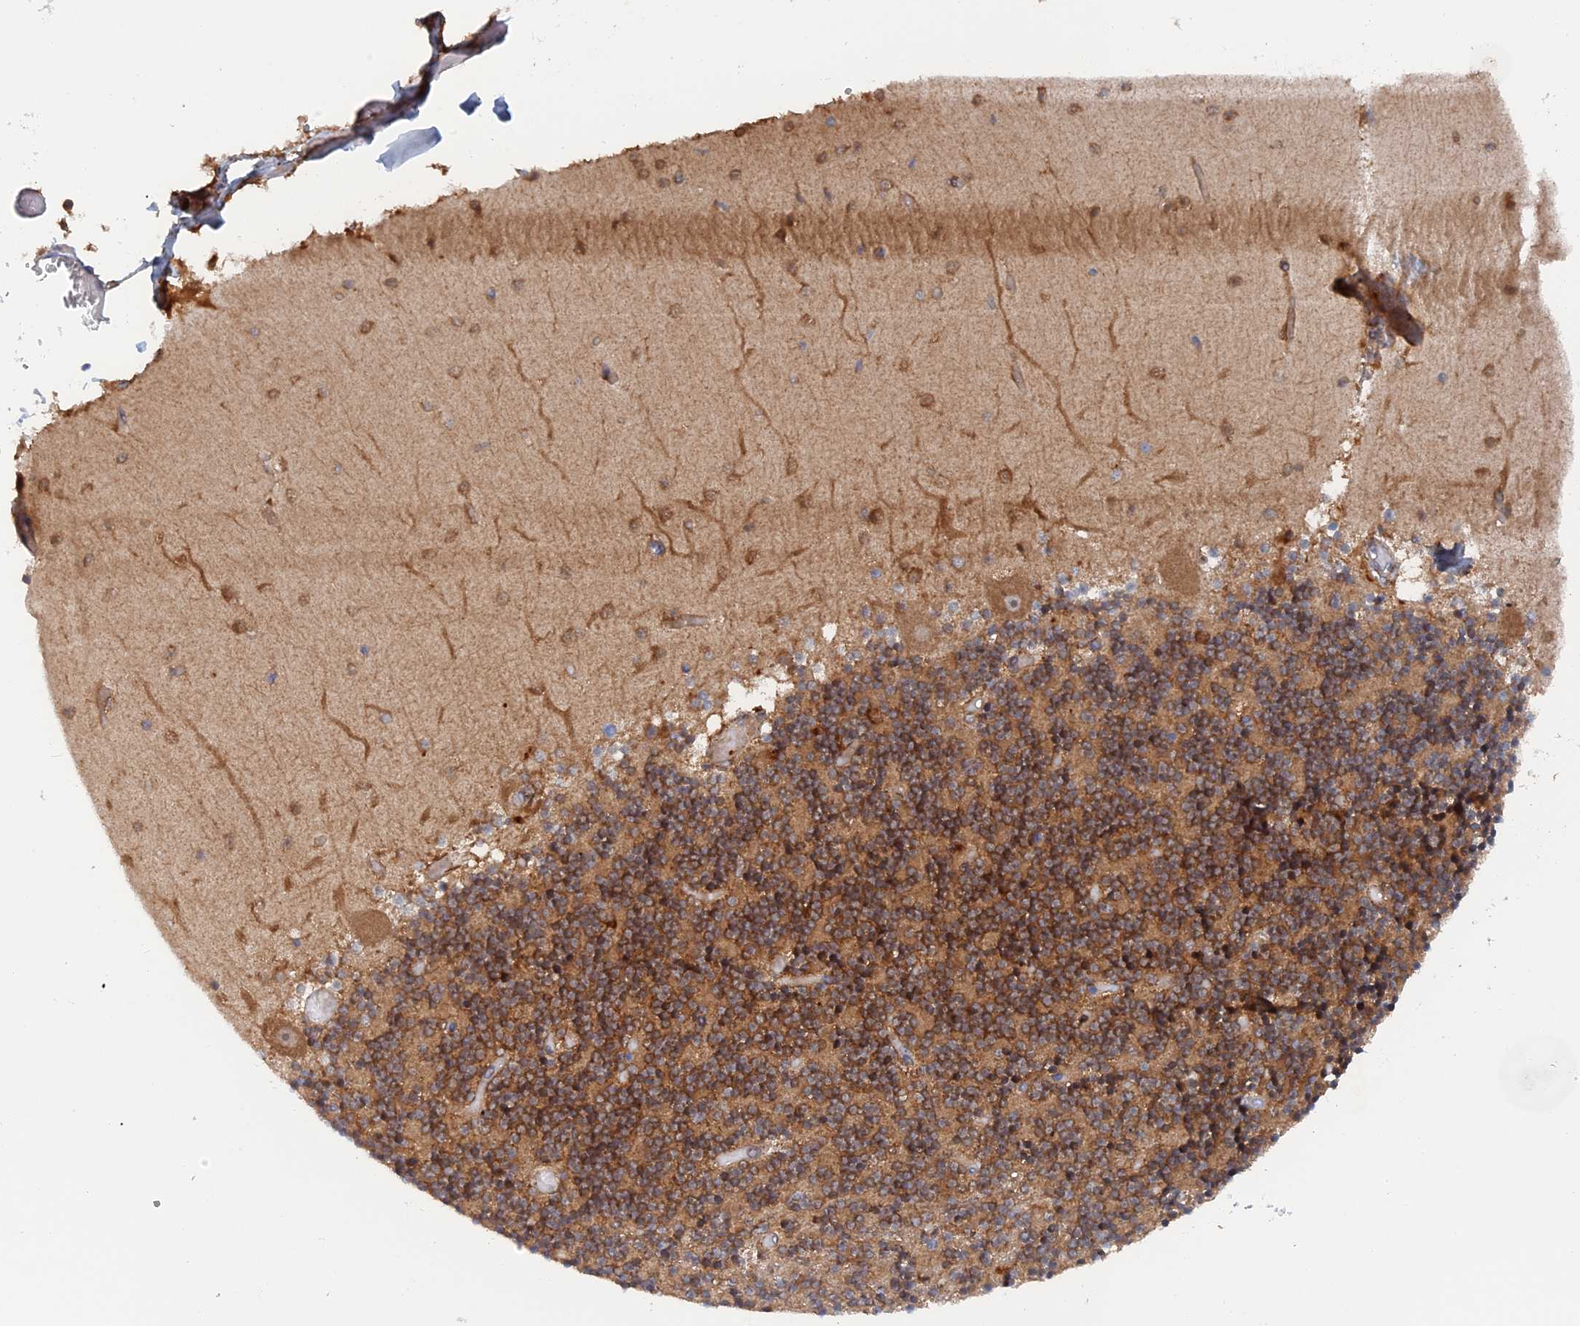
{"staining": {"intensity": "moderate", "quantity": ">75%", "location": "cytoplasmic/membranous"}, "tissue": "cerebellum", "cell_type": "Cells in granular layer", "image_type": "normal", "snomed": [{"axis": "morphology", "description": "Normal tissue, NOS"}, {"axis": "topography", "description": "Cerebellum"}], "caption": "Cerebellum stained with immunohistochemistry (IHC) demonstrates moderate cytoplasmic/membranous positivity in approximately >75% of cells in granular layer.", "gene": "TMEM196", "patient": {"sex": "female", "age": 28}}